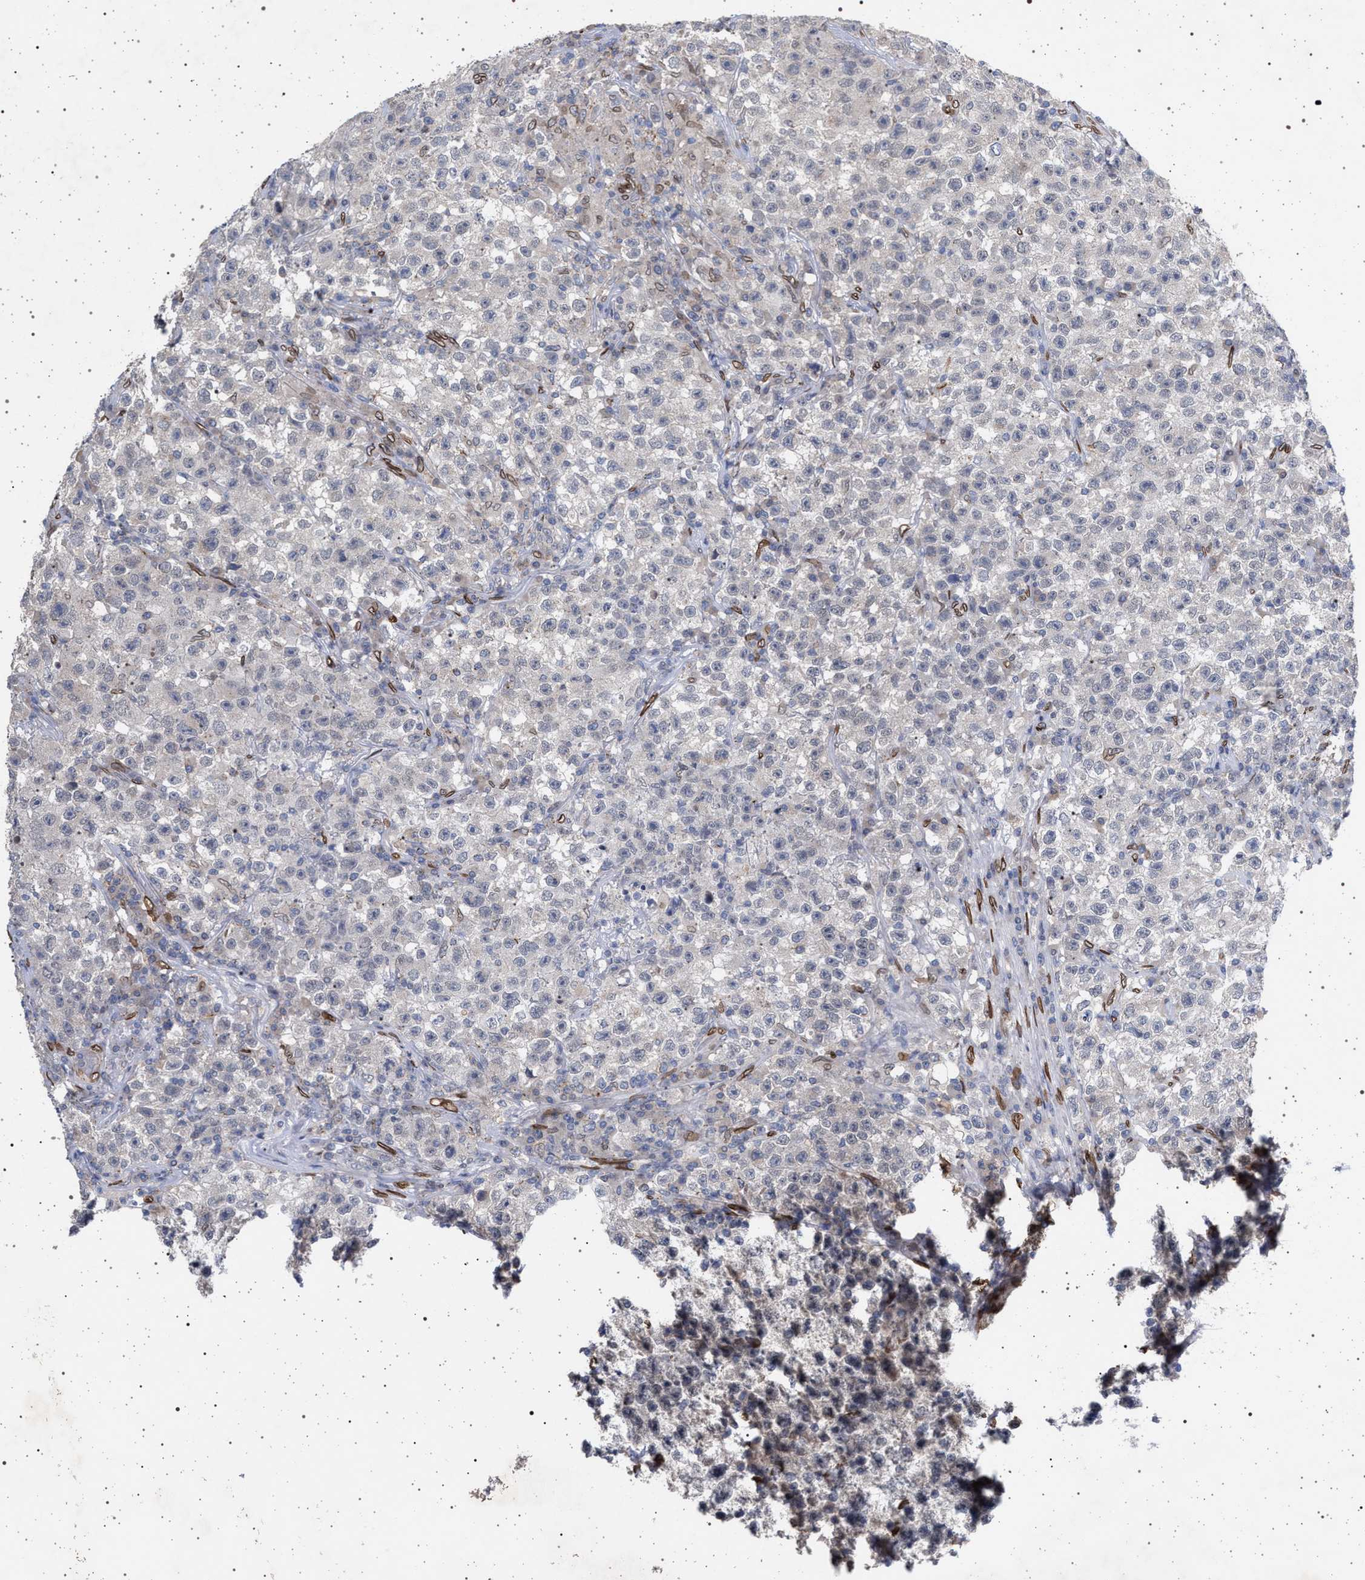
{"staining": {"intensity": "negative", "quantity": "none", "location": "none"}, "tissue": "testis cancer", "cell_type": "Tumor cells", "image_type": "cancer", "snomed": [{"axis": "morphology", "description": "Seminoma, NOS"}, {"axis": "topography", "description": "Testis"}], "caption": "An IHC image of testis cancer is shown. There is no staining in tumor cells of testis cancer.", "gene": "ING2", "patient": {"sex": "male", "age": 22}}